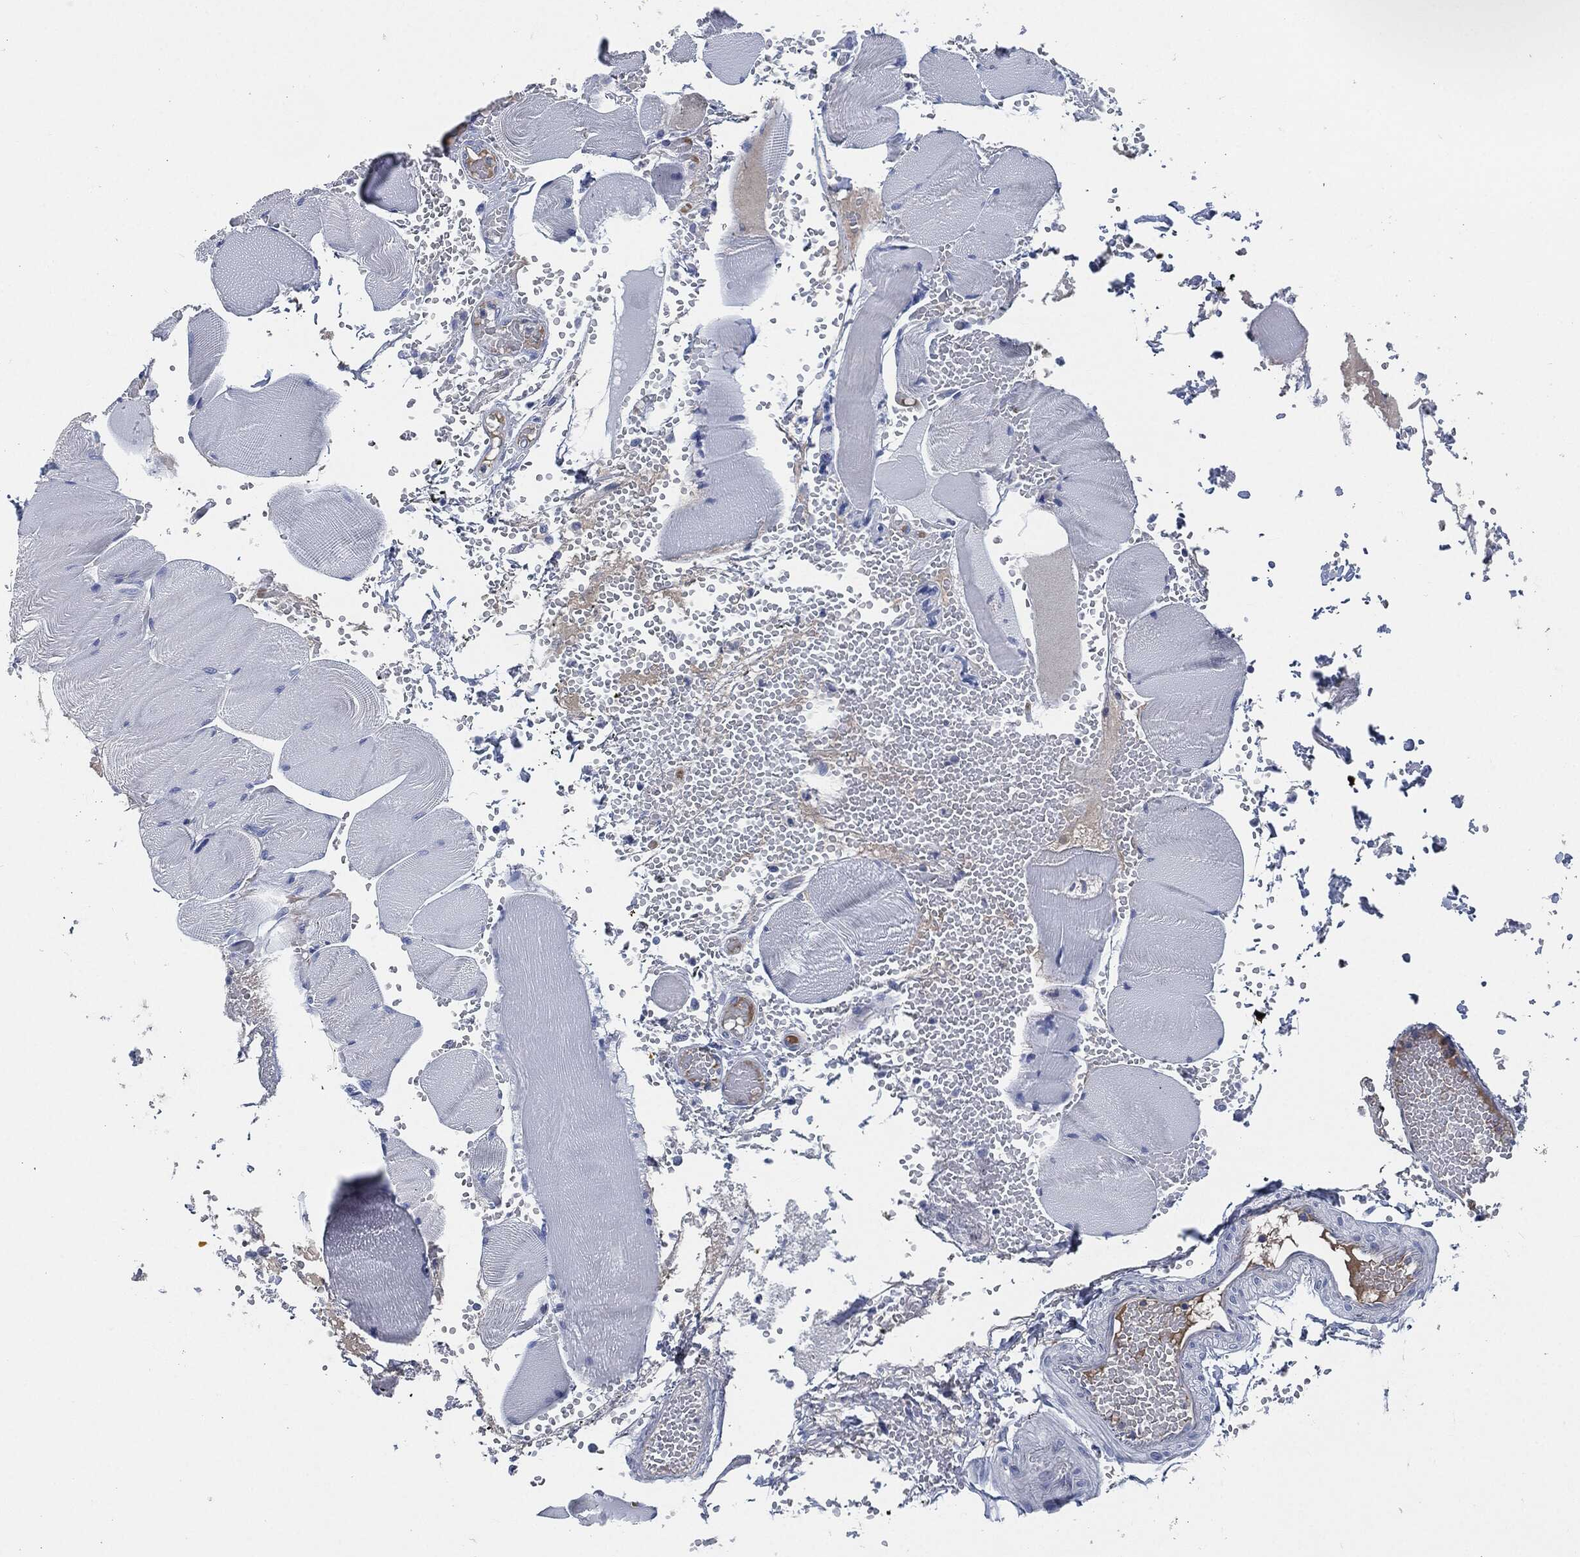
{"staining": {"intensity": "negative", "quantity": "none", "location": "none"}, "tissue": "skeletal muscle", "cell_type": "Myocytes", "image_type": "normal", "snomed": [{"axis": "morphology", "description": "Normal tissue, NOS"}, {"axis": "topography", "description": "Skeletal muscle"}], "caption": "Protein analysis of normal skeletal muscle shows no significant expression in myocytes. Brightfield microscopy of IHC stained with DAB (brown) and hematoxylin (blue), captured at high magnification.", "gene": "CD27", "patient": {"sex": "male", "age": 56}}